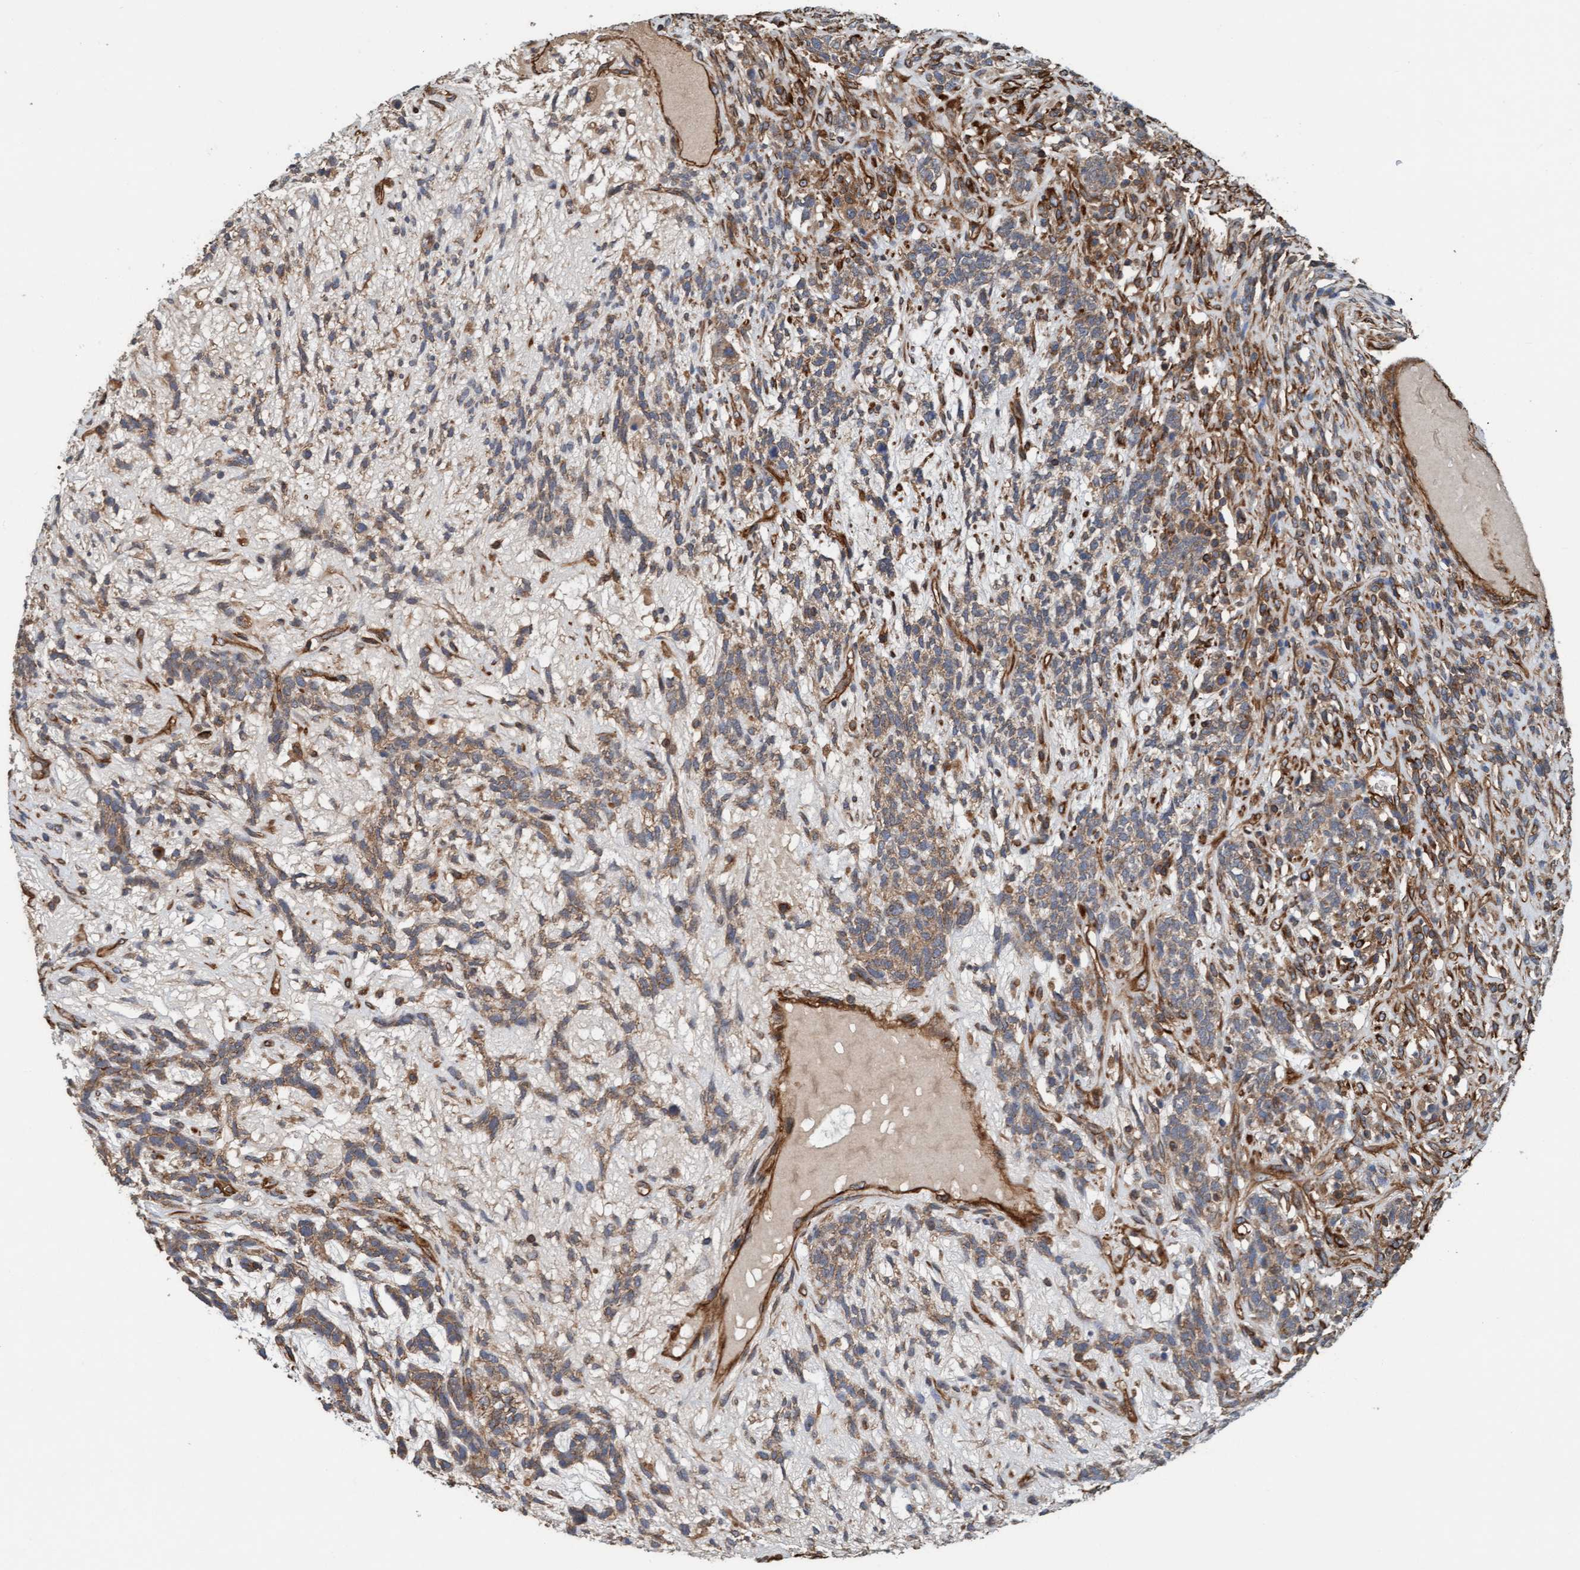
{"staining": {"intensity": "weak", "quantity": ">75%", "location": "cytoplasmic/membranous"}, "tissue": "testis cancer", "cell_type": "Tumor cells", "image_type": "cancer", "snomed": [{"axis": "morphology", "description": "Seminoma, NOS"}, {"axis": "topography", "description": "Testis"}], "caption": "Weak cytoplasmic/membranous protein expression is identified in approximately >75% of tumor cells in seminoma (testis). (DAB = brown stain, brightfield microscopy at high magnification).", "gene": "STXBP4", "patient": {"sex": "male", "age": 28}}